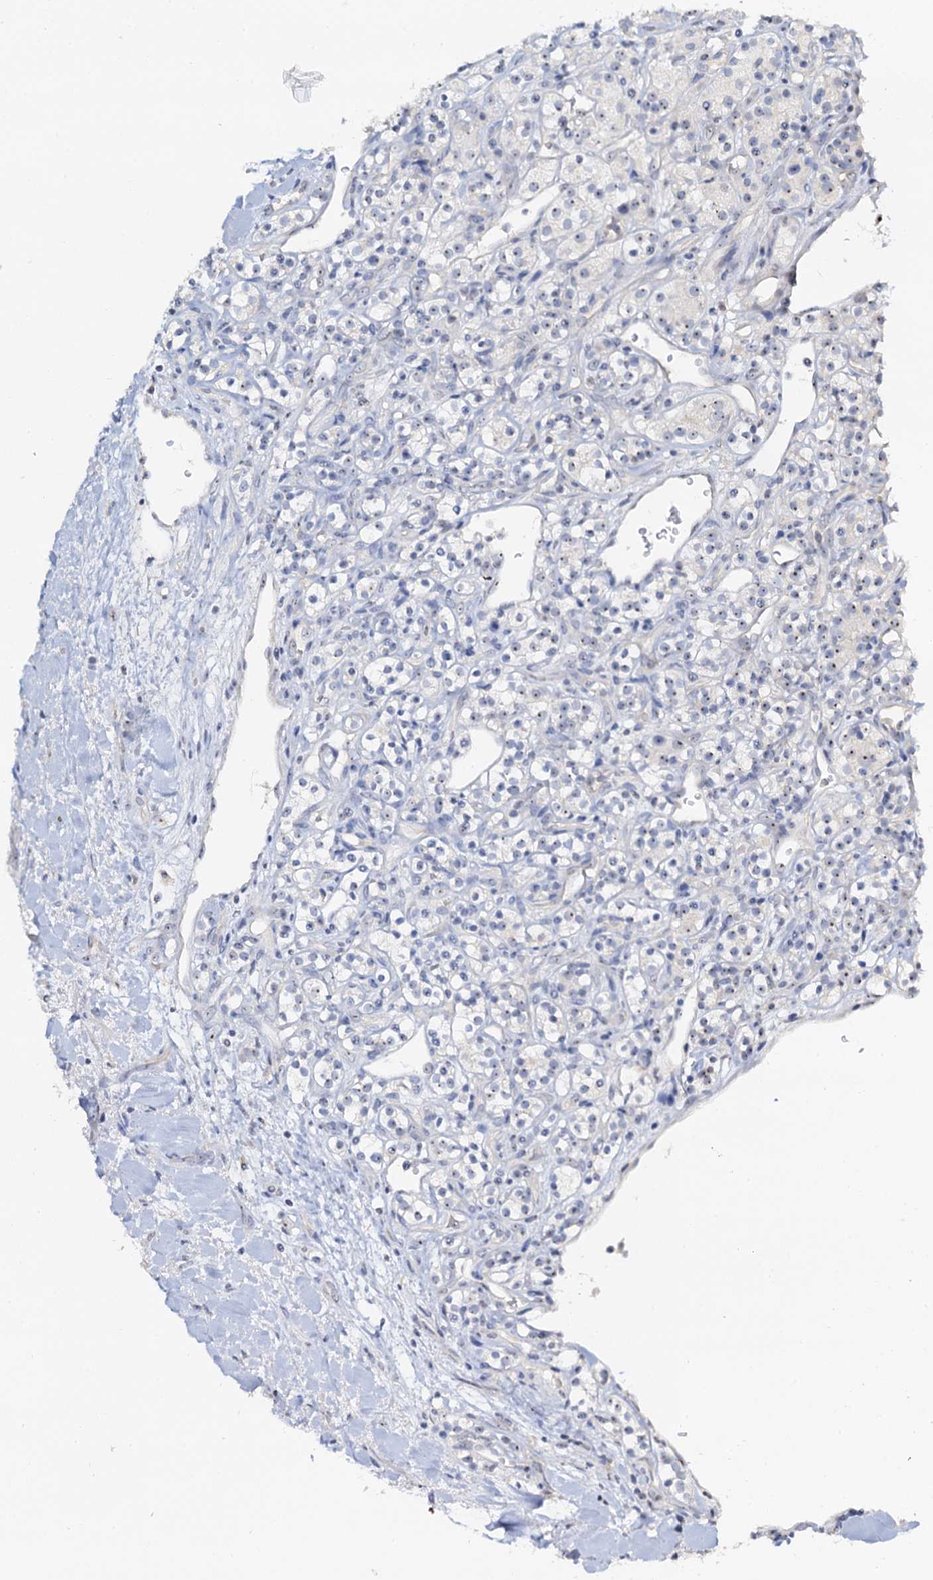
{"staining": {"intensity": "weak", "quantity": "<25%", "location": "nuclear"}, "tissue": "renal cancer", "cell_type": "Tumor cells", "image_type": "cancer", "snomed": [{"axis": "morphology", "description": "Adenocarcinoma, NOS"}, {"axis": "topography", "description": "Kidney"}], "caption": "DAB immunohistochemical staining of renal cancer exhibits no significant staining in tumor cells.", "gene": "NOP2", "patient": {"sex": "male", "age": 77}}